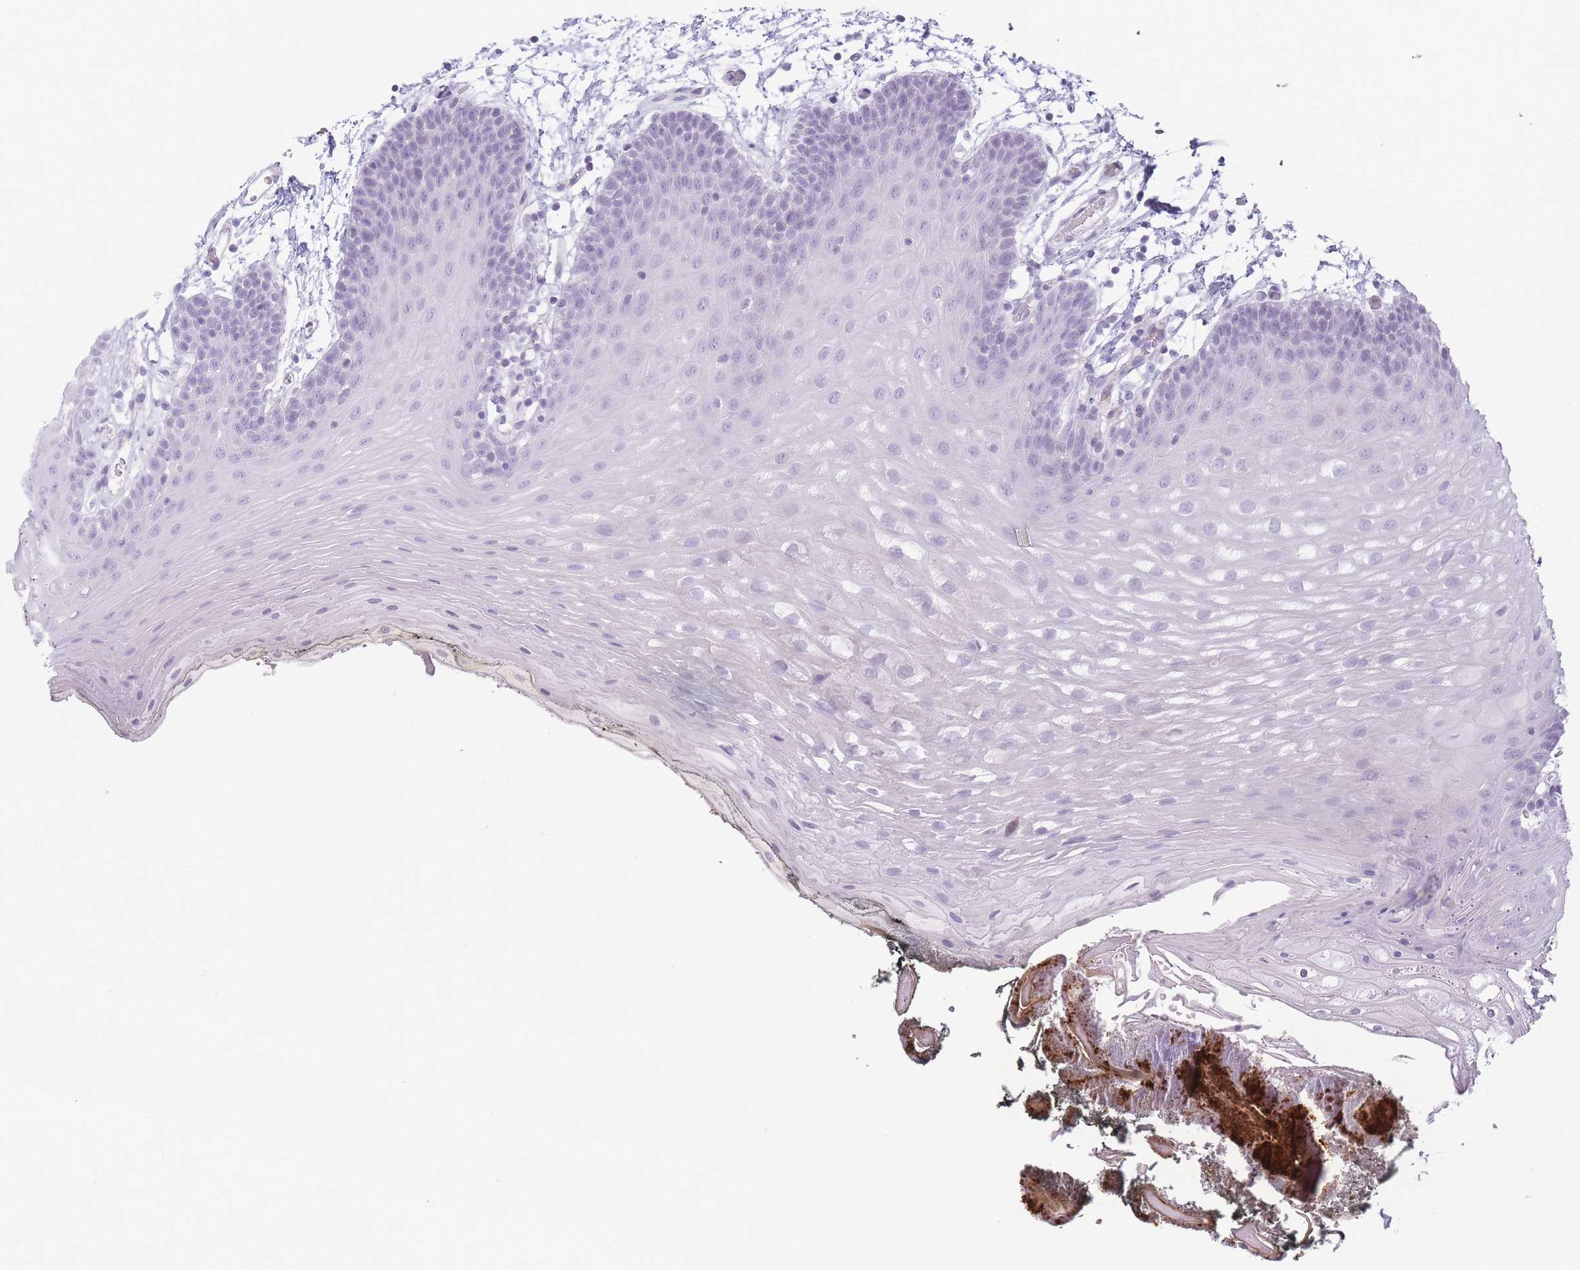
{"staining": {"intensity": "negative", "quantity": "none", "location": "none"}, "tissue": "oral mucosa", "cell_type": "Squamous epithelial cells", "image_type": "normal", "snomed": [{"axis": "morphology", "description": "Normal tissue, NOS"}, {"axis": "morphology", "description": "Squamous cell carcinoma, NOS"}, {"axis": "topography", "description": "Oral tissue"}, {"axis": "topography", "description": "Head-Neck"}], "caption": "Immunohistochemistry (IHC) image of benign oral mucosa stained for a protein (brown), which exhibits no staining in squamous epithelial cells. Brightfield microscopy of immunohistochemistry stained with DAB (brown) and hematoxylin (blue), captured at high magnification.", "gene": "GGT1", "patient": {"sex": "female", "age": 81}}